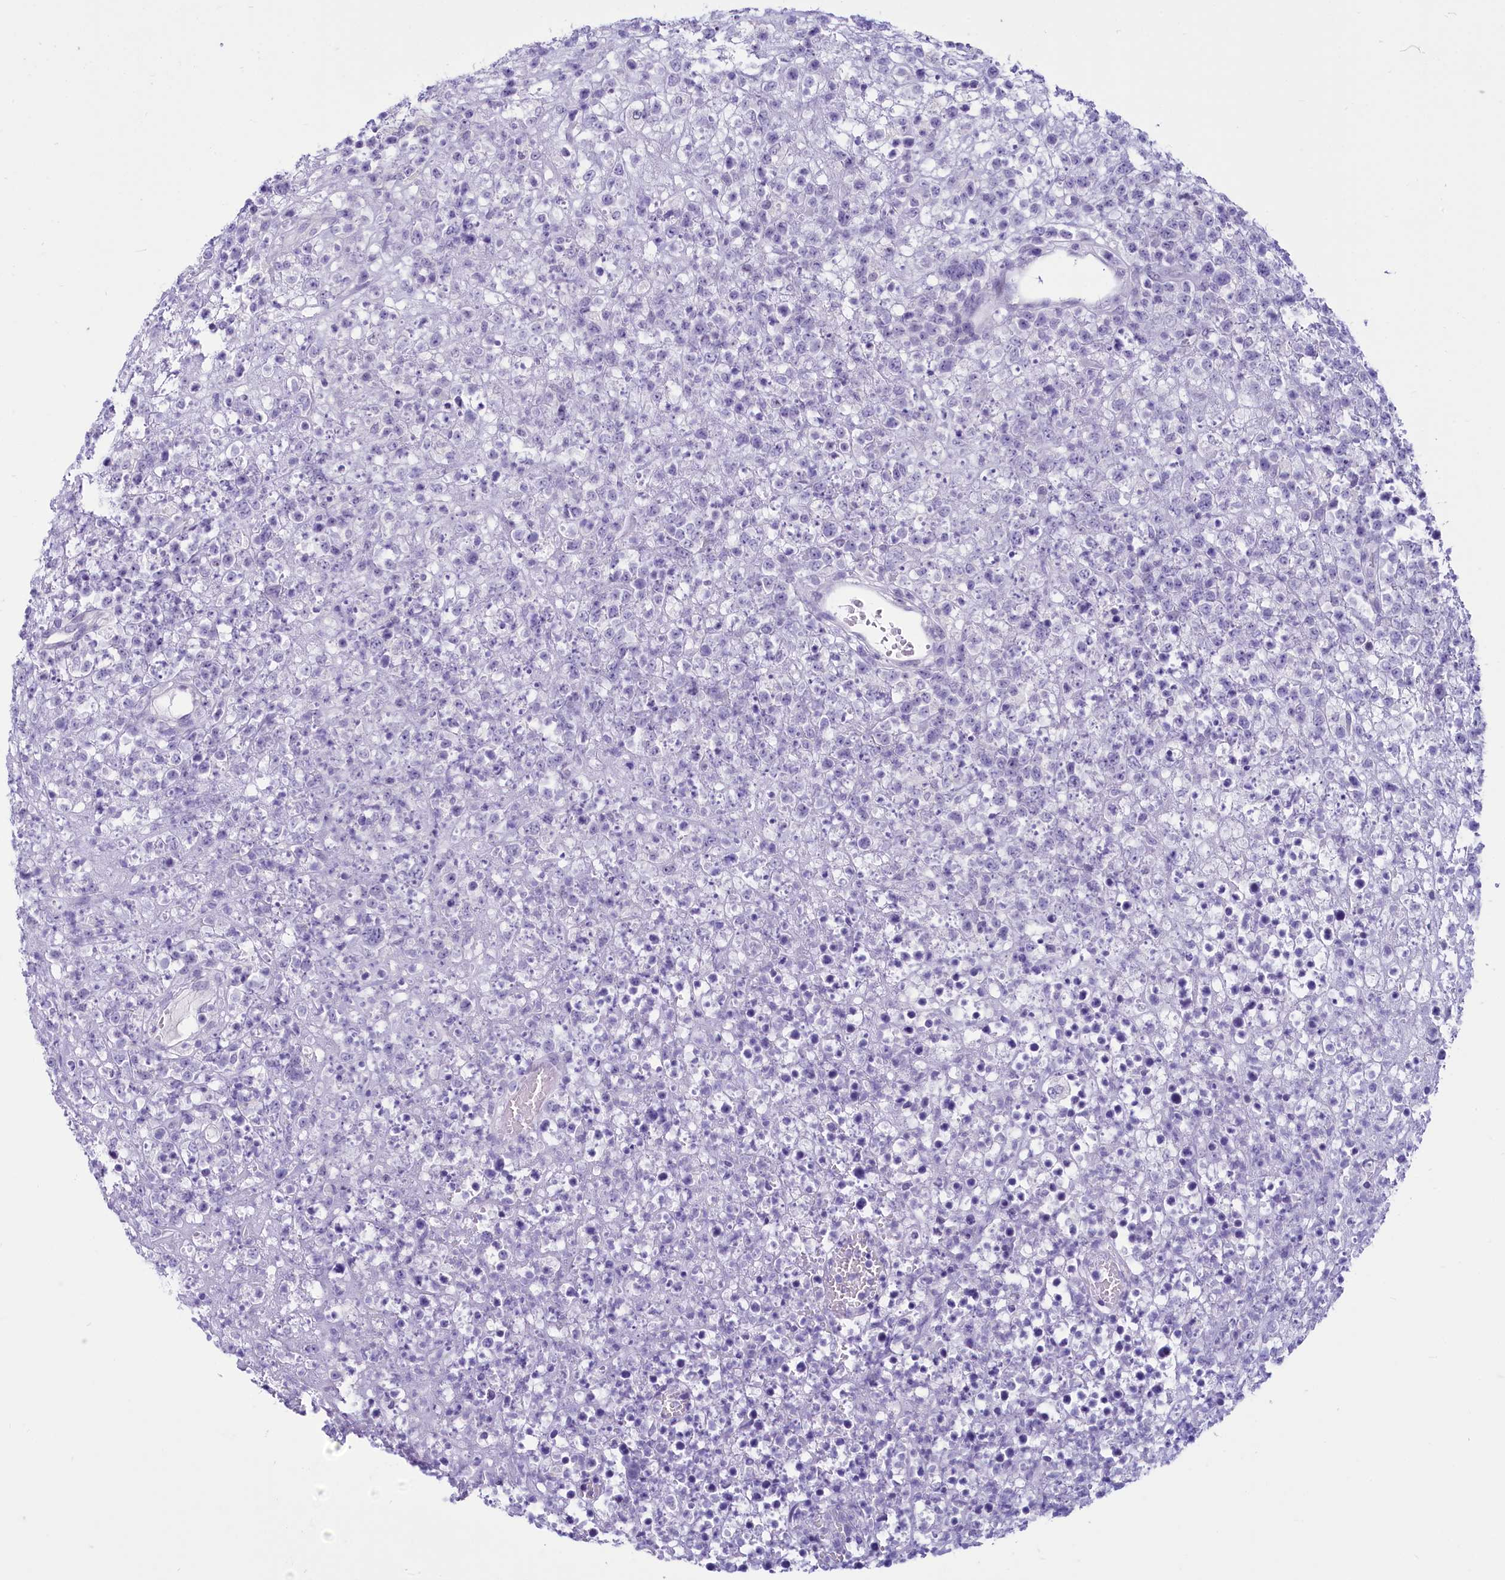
{"staining": {"intensity": "negative", "quantity": "none", "location": "none"}, "tissue": "lymphoma", "cell_type": "Tumor cells", "image_type": "cancer", "snomed": [{"axis": "morphology", "description": "Malignant lymphoma, non-Hodgkin's type, High grade"}, {"axis": "topography", "description": "Colon"}], "caption": "Tumor cells are negative for protein expression in human lymphoma.", "gene": "PROCR", "patient": {"sex": "female", "age": 53}}